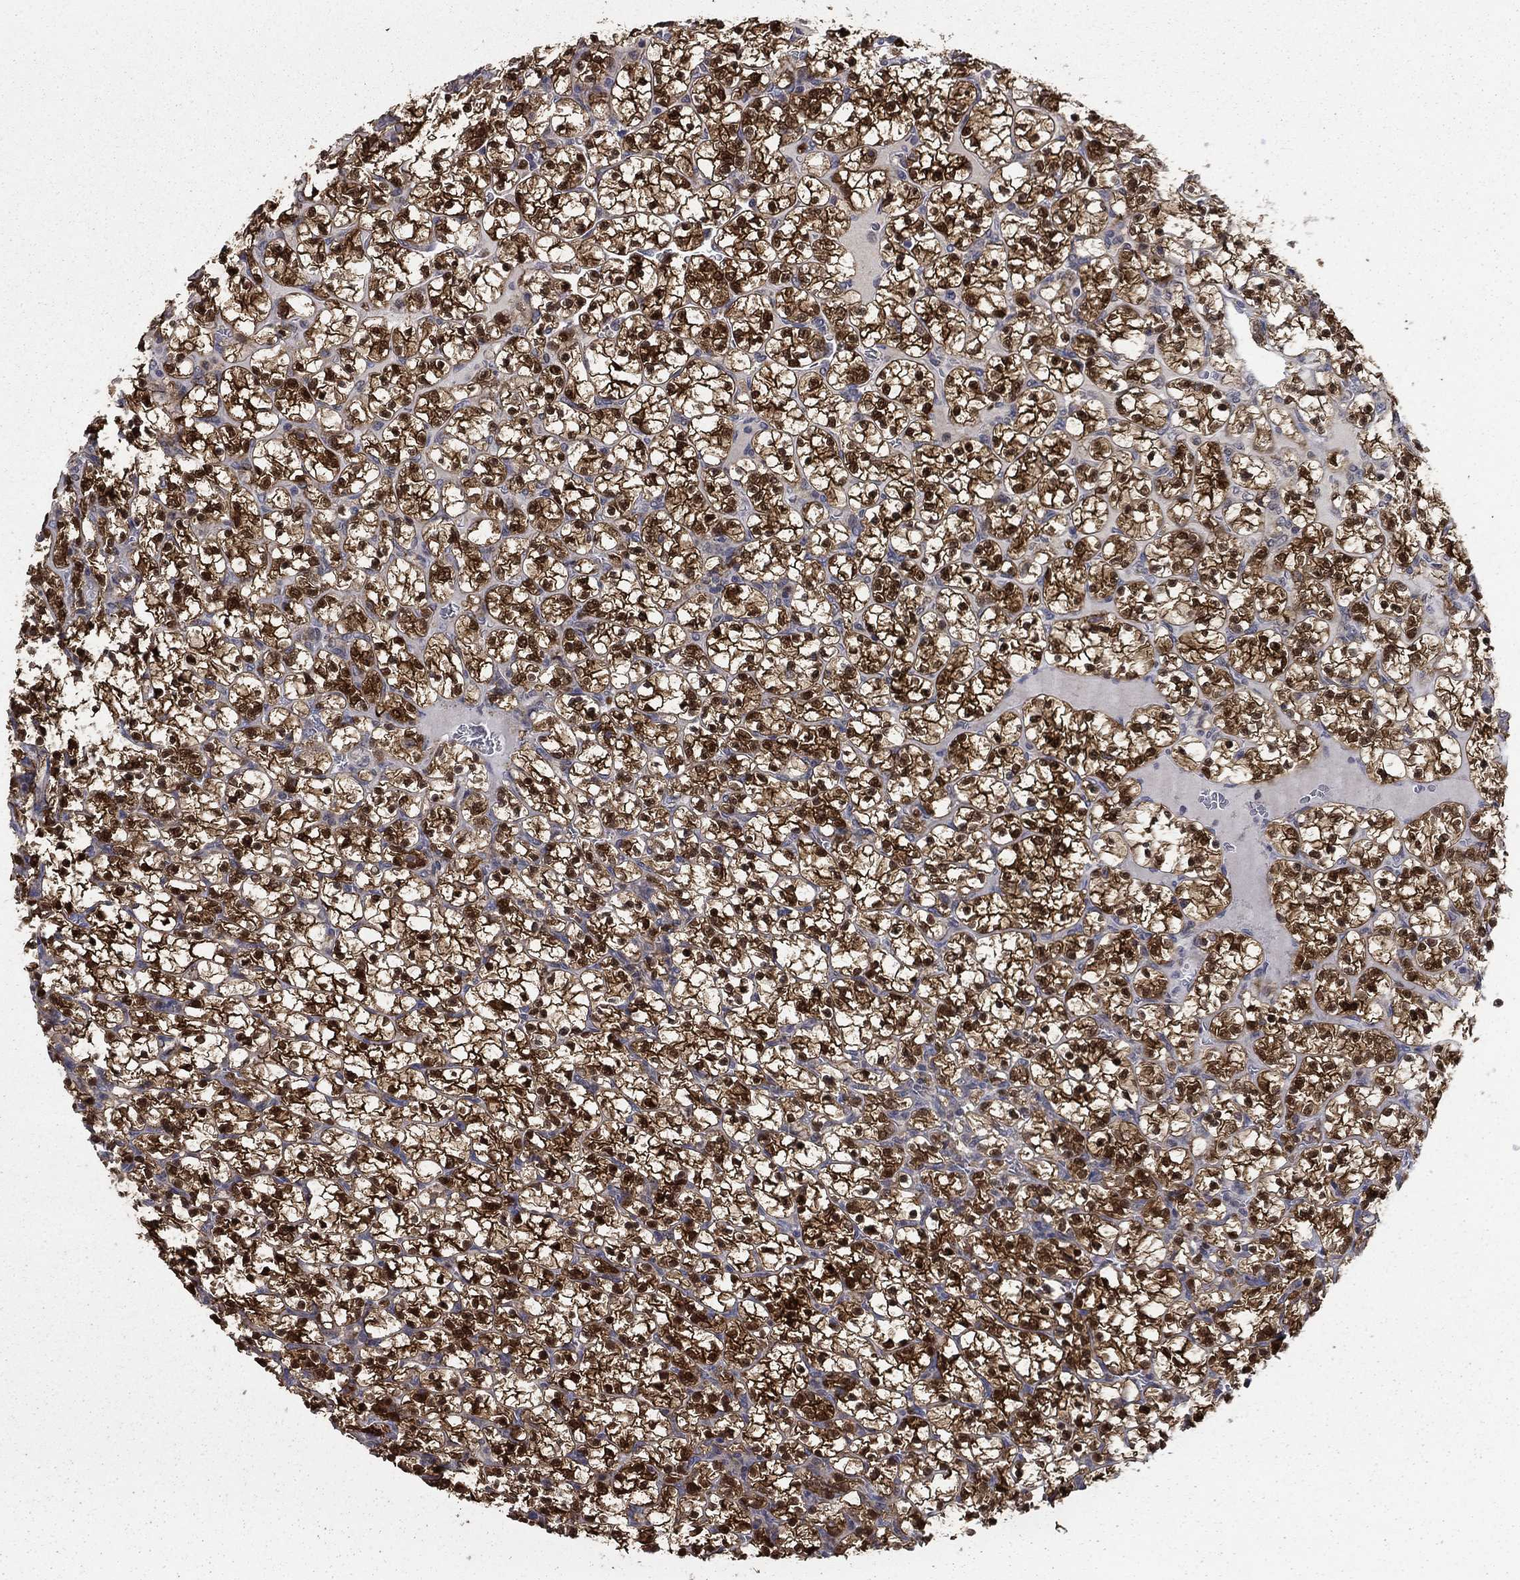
{"staining": {"intensity": "strong", "quantity": ">75%", "location": "cytoplasmic/membranous,nuclear"}, "tissue": "renal cancer", "cell_type": "Tumor cells", "image_type": "cancer", "snomed": [{"axis": "morphology", "description": "Adenocarcinoma, NOS"}, {"axis": "topography", "description": "Kidney"}], "caption": "IHC image of neoplastic tissue: human adenocarcinoma (renal) stained using IHC displays high levels of strong protein expression localized specifically in the cytoplasmic/membranous and nuclear of tumor cells, appearing as a cytoplasmic/membranous and nuclear brown color.", "gene": "NIT2", "patient": {"sex": "female", "age": 89}}